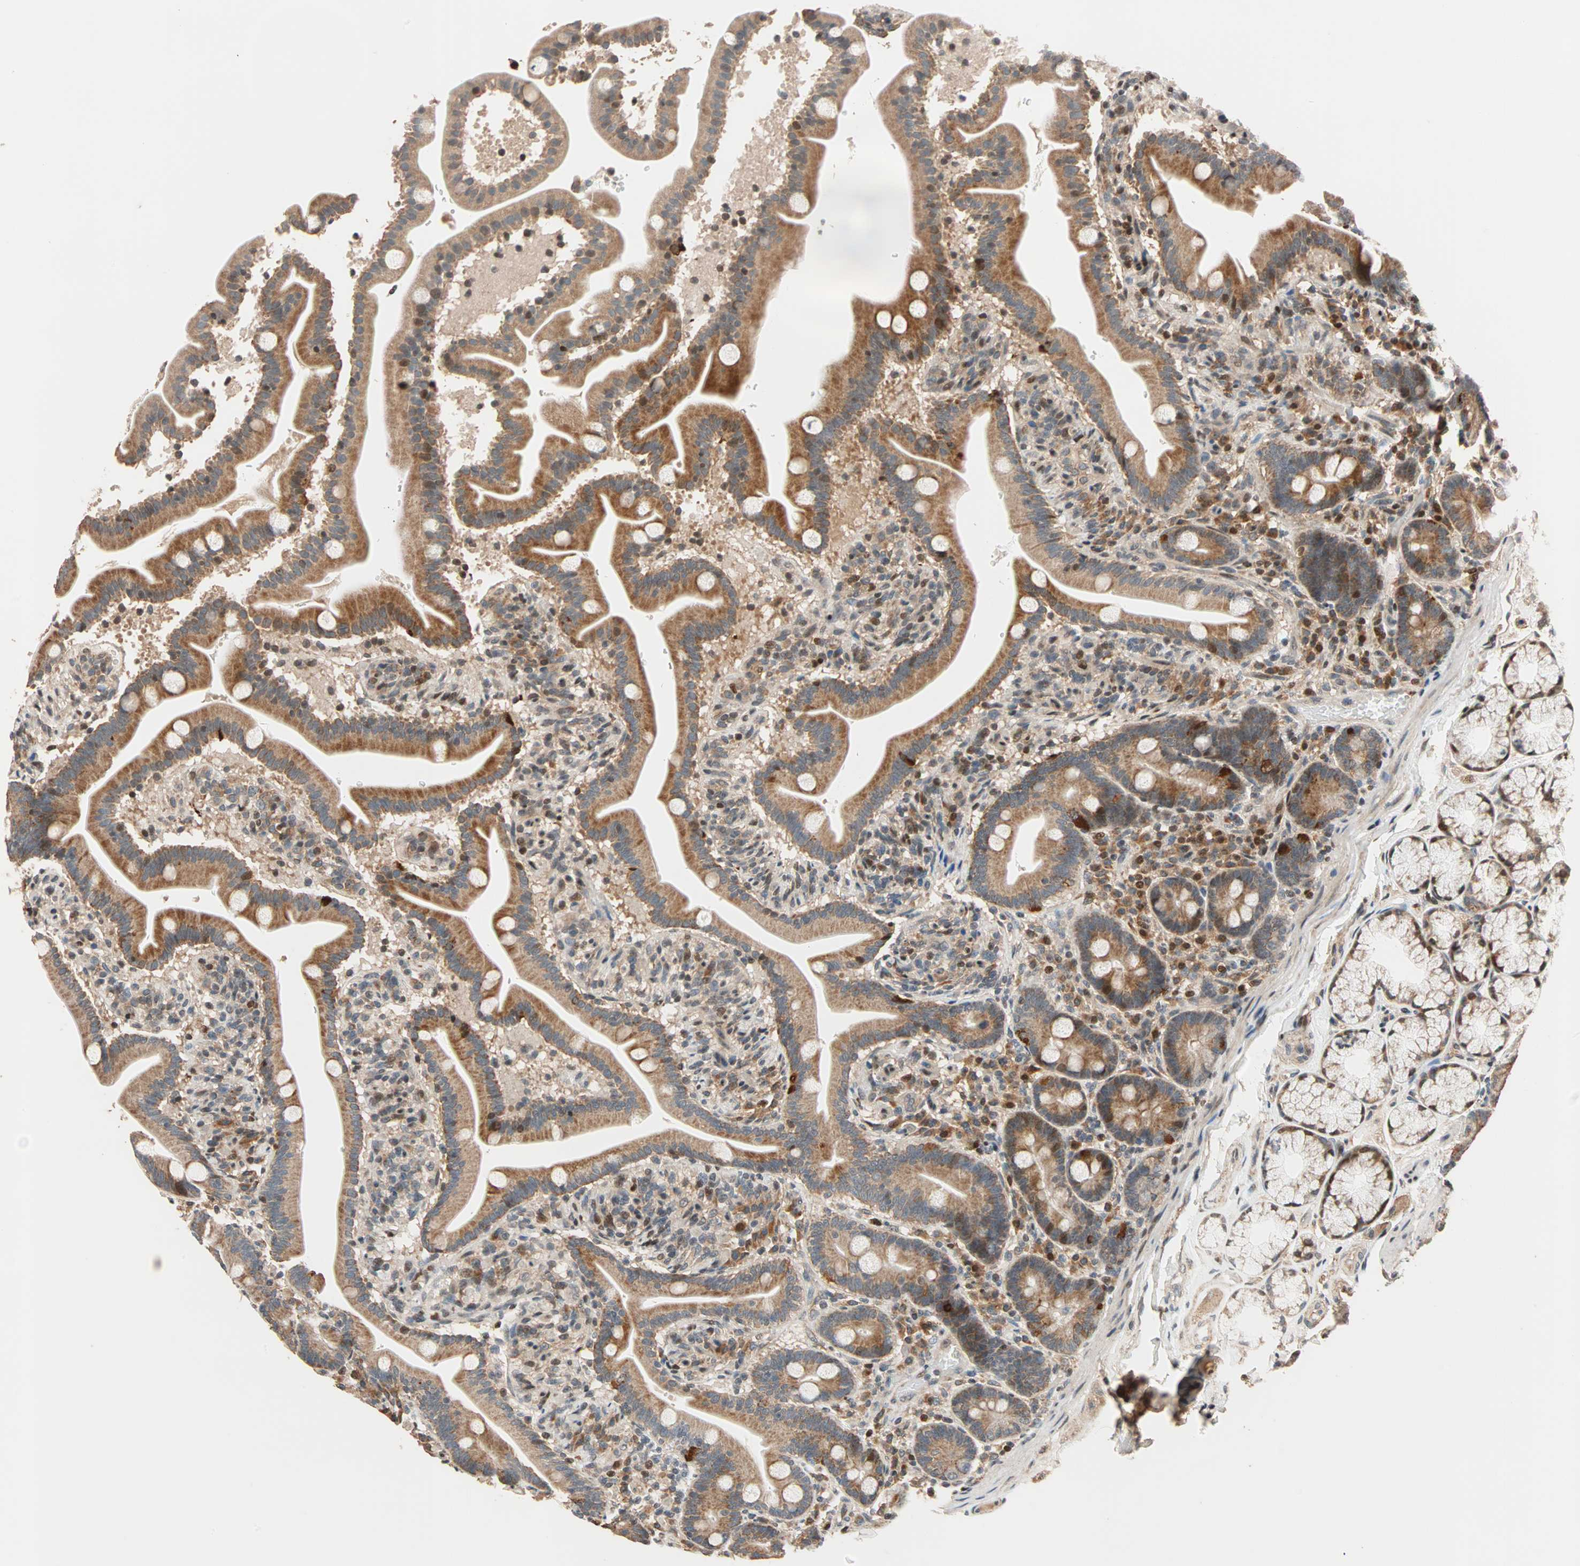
{"staining": {"intensity": "moderate", "quantity": ">75%", "location": "cytoplasmic/membranous"}, "tissue": "duodenum", "cell_type": "Glandular cells", "image_type": "normal", "snomed": [{"axis": "morphology", "description": "Normal tissue, NOS"}, {"axis": "topography", "description": "Duodenum"}], "caption": "Immunohistochemistry (IHC) of normal human duodenum reveals medium levels of moderate cytoplasmic/membranous staining in approximately >75% of glandular cells. Nuclei are stained in blue.", "gene": "HECW1", "patient": {"sex": "male", "age": 54}}